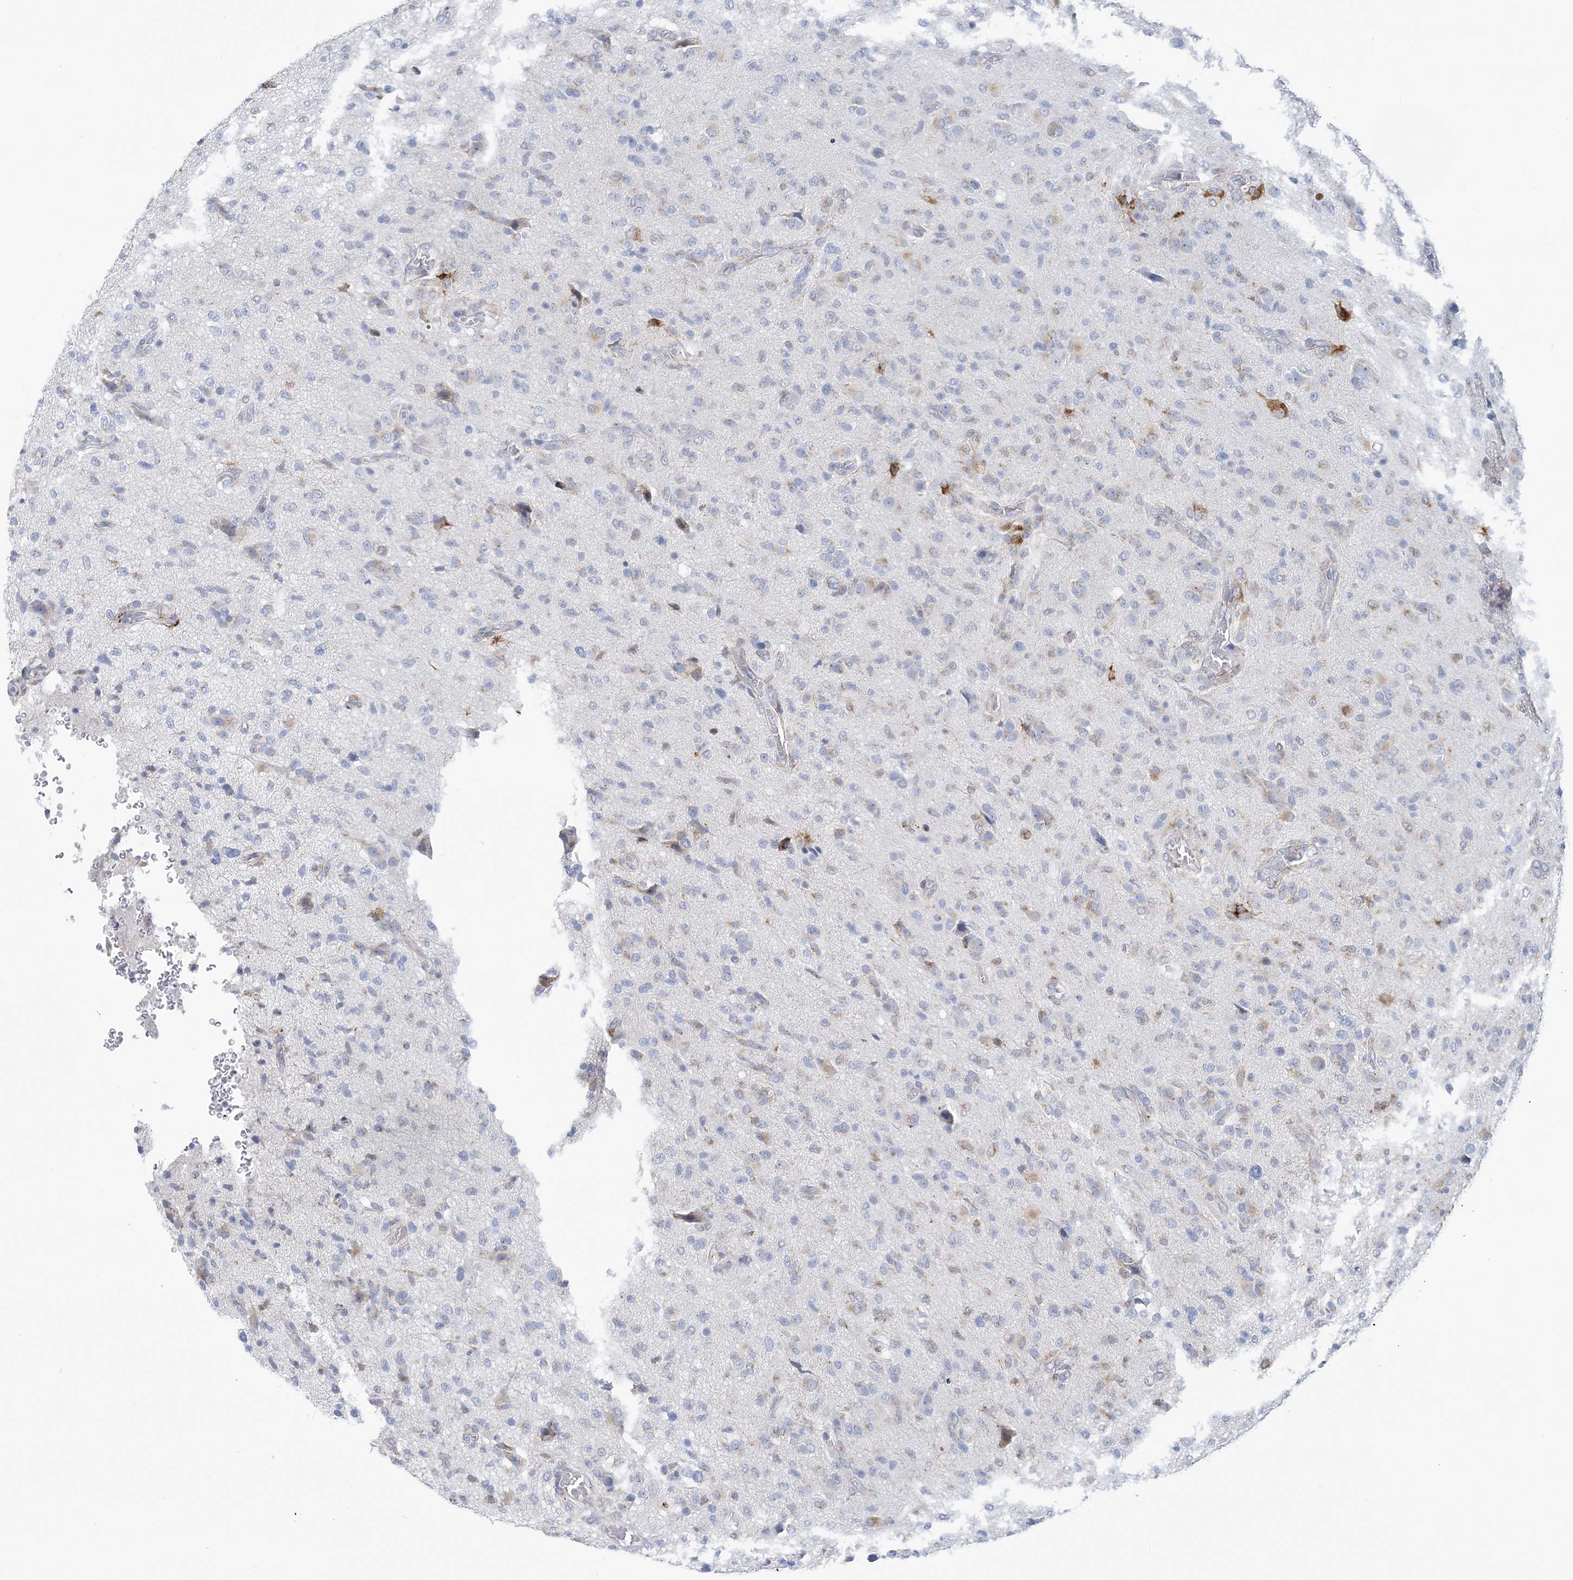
{"staining": {"intensity": "moderate", "quantity": "<25%", "location": "cytoplasmic/membranous"}, "tissue": "glioma", "cell_type": "Tumor cells", "image_type": "cancer", "snomed": [{"axis": "morphology", "description": "Glioma, malignant, High grade"}, {"axis": "topography", "description": "Brain"}], "caption": "High-power microscopy captured an immunohistochemistry (IHC) micrograph of high-grade glioma (malignant), revealing moderate cytoplasmic/membranous positivity in approximately <25% of tumor cells.", "gene": "PLEKHG4B", "patient": {"sex": "female", "age": 57}}